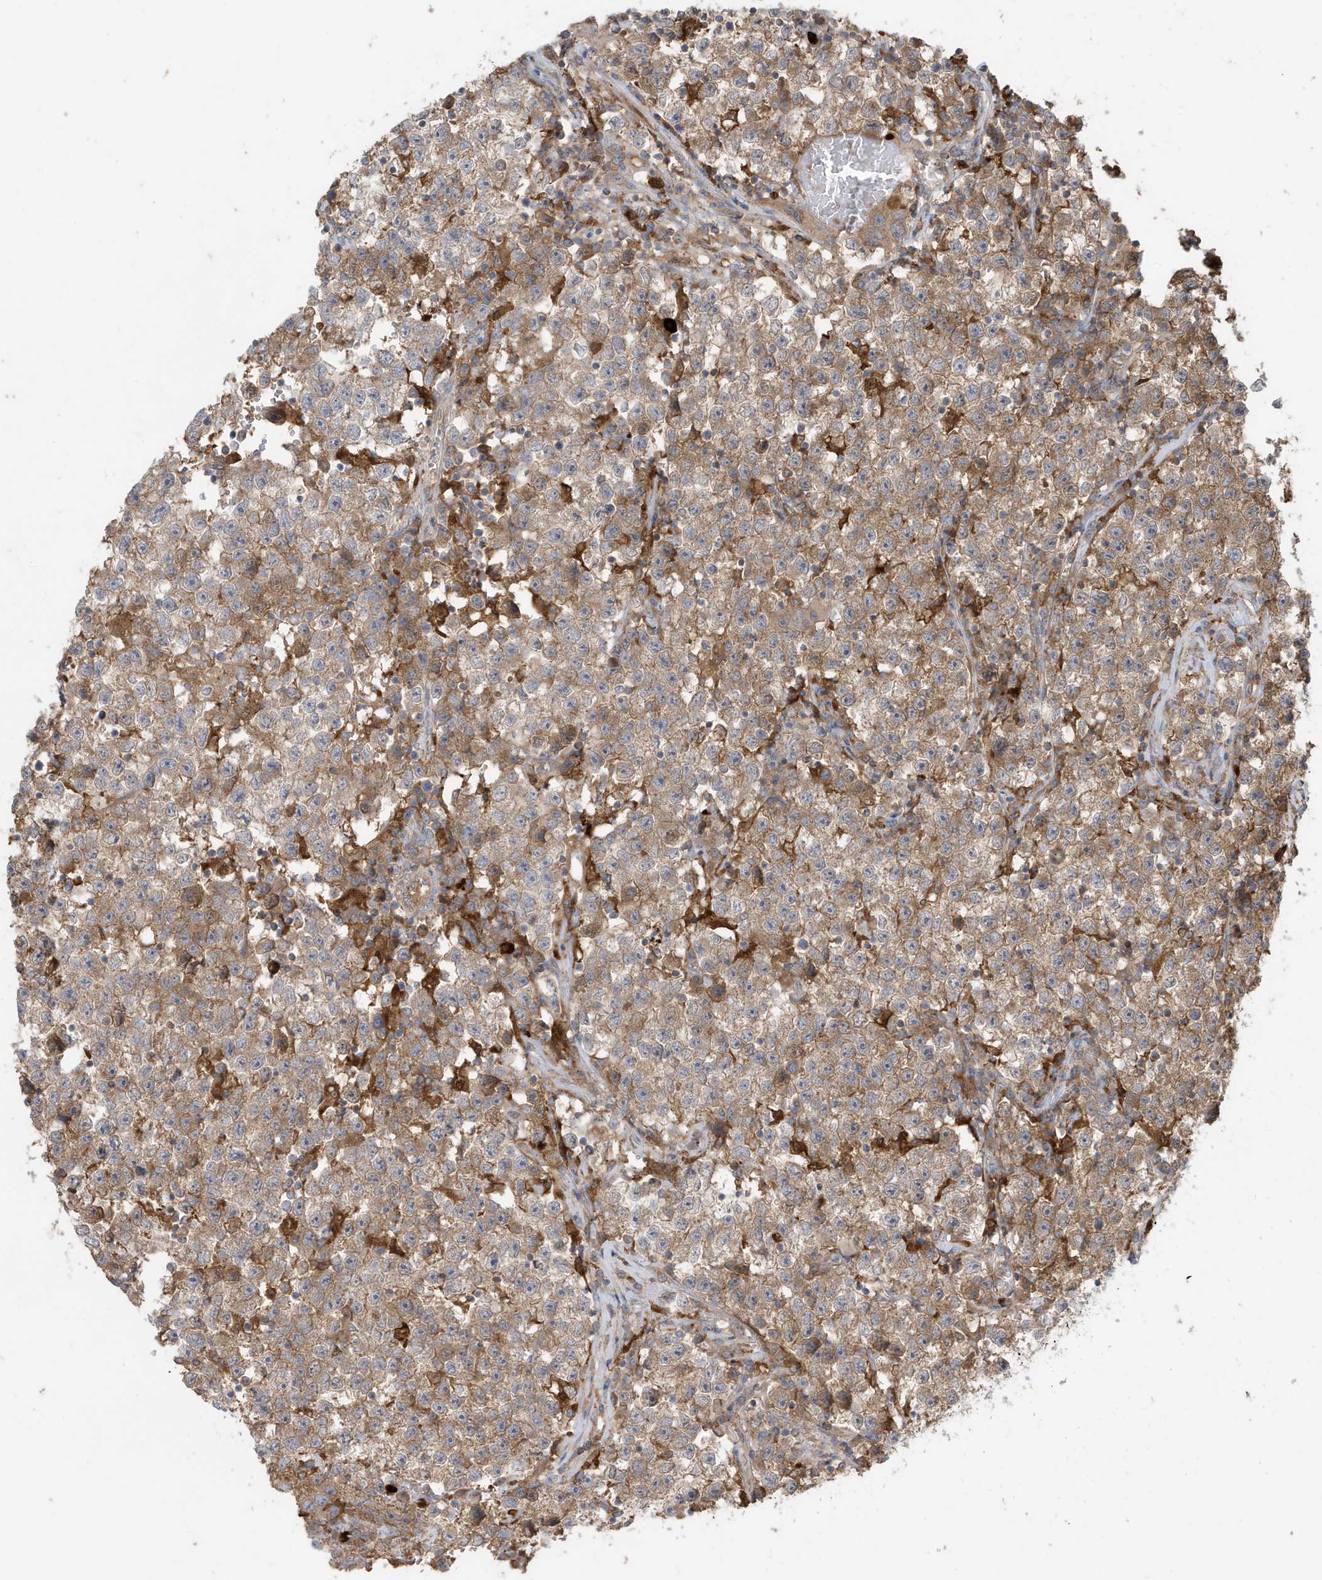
{"staining": {"intensity": "moderate", "quantity": ">75%", "location": "cytoplasmic/membranous"}, "tissue": "testis cancer", "cell_type": "Tumor cells", "image_type": "cancer", "snomed": [{"axis": "morphology", "description": "Seminoma, NOS"}, {"axis": "topography", "description": "Testis"}], "caption": "A high-resolution photomicrograph shows IHC staining of seminoma (testis), which demonstrates moderate cytoplasmic/membranous expression in about >75% of tumor cells.", "gene": "ABTB1", "patient": {"sex": "male", "age": 22}}